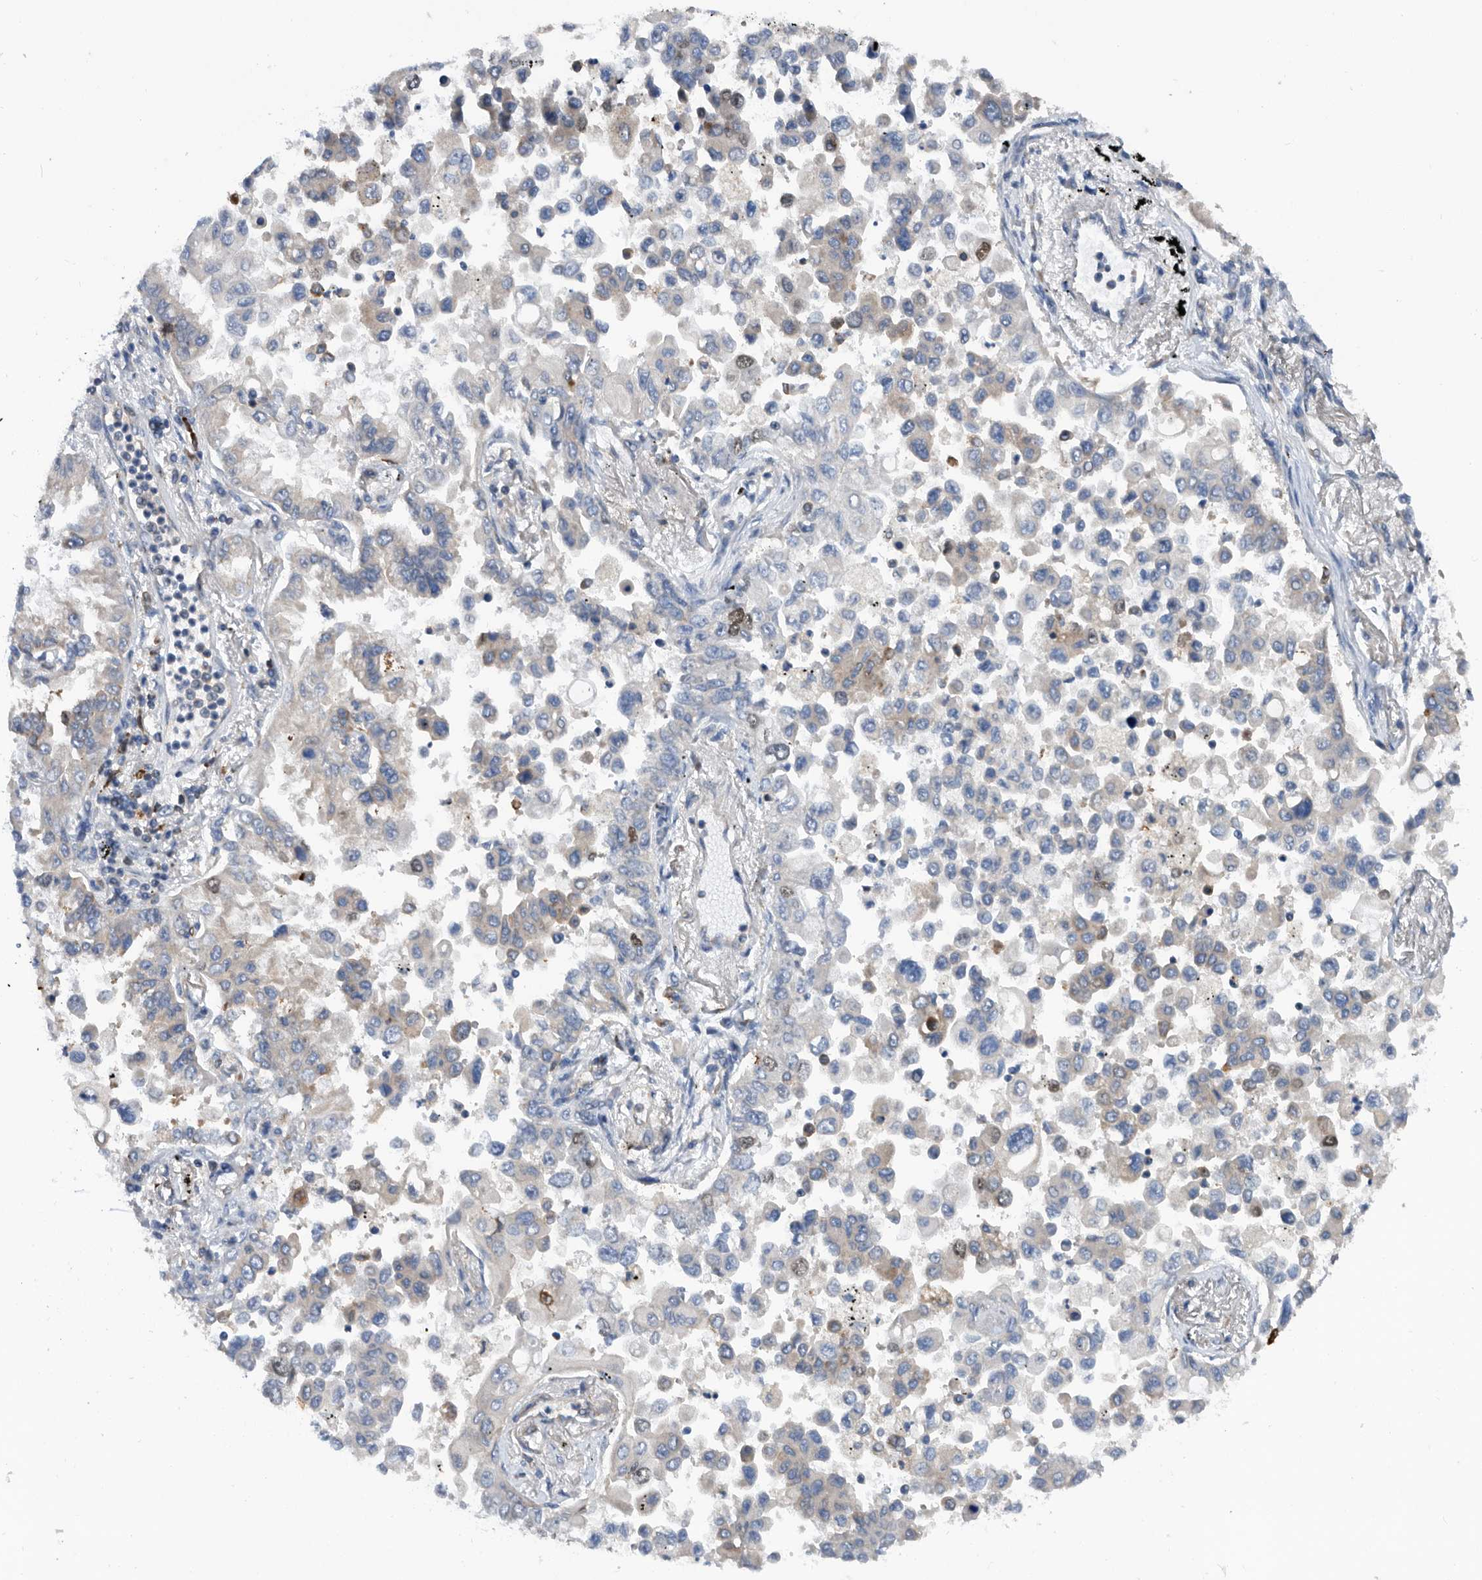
{"staining": {"intensity": "weak", "quantity": "25%-75%", "location": "cytoplasmic/membranous"}, "tissue": "lung cancer", "cell_type": "Tumor cells", "image_type": "cancer", "snomed": [{"axis": "morphology", "description": "Adenocarcinoma, NOS"}, {"axis": "topography", "description": "Lung"}], "caption": "Immunohistochemical staining of human lung adenocarcinoma demonstrates low levels of weak cytoplasmic/membranous protein expression in approximately 25%-75% of tumor cells.", "gene": "ATAD2", "patient": {"sex": "female", "age": 67}}